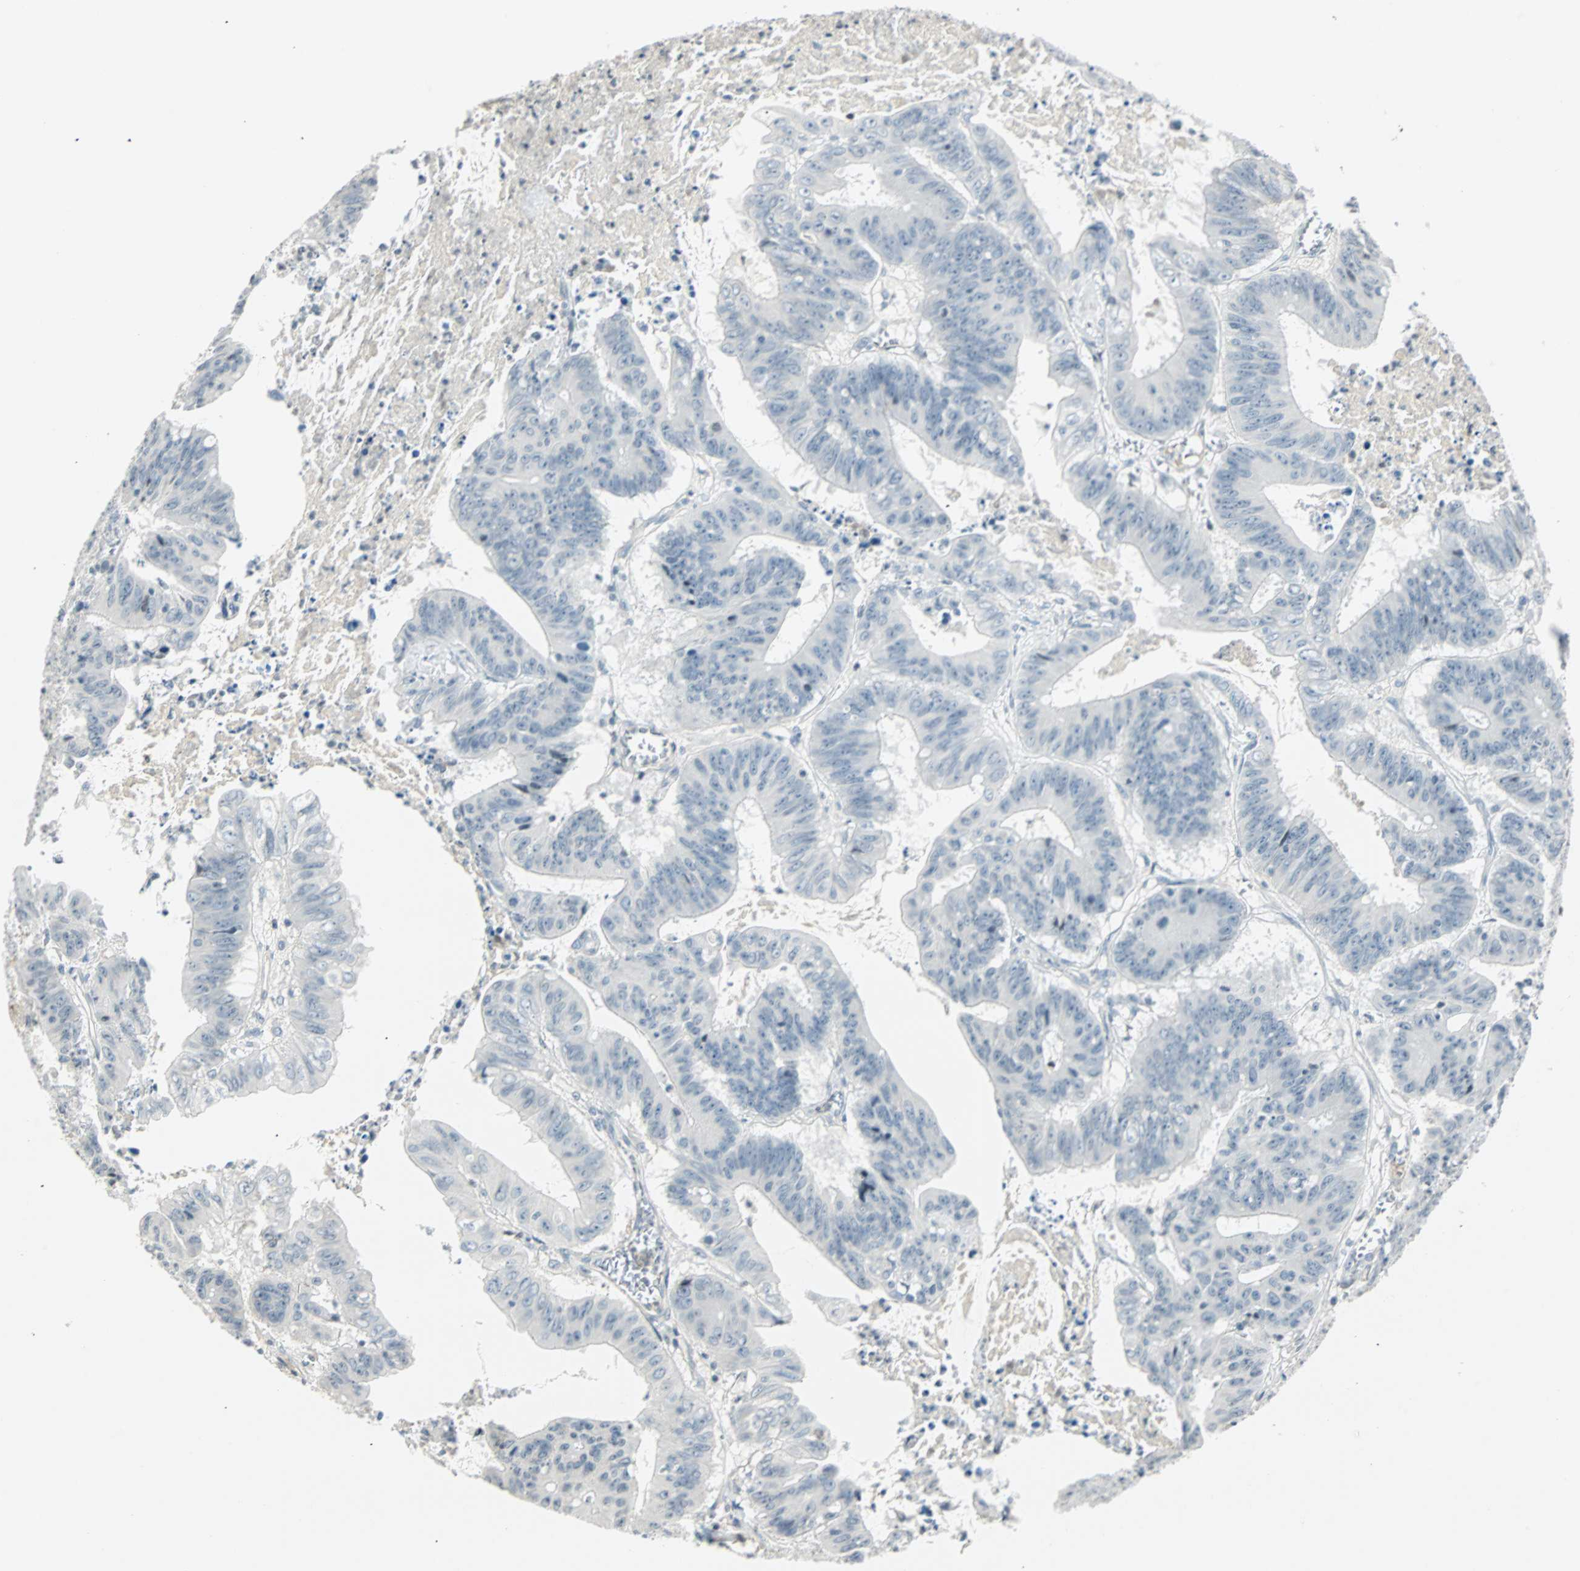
{"staining": {"intensity": "weak", "quantity": "<25%", "location": "nuclear"}, "tissue": "colorectal cancer", "cell_type": "Tumor cells", "image_type": "cancer", "snomed": [{"axis": "morphology", "description": "Adenocarcinoma, NOS"}, {"axis": "topography", "description": "Colon"}], "caption": "An IHC histopathology image of adenocarcinoma (colorectal) is shown. There is no staining in tumor cells of adenocarcinoma (colorectal).", "gene": "SMAD3", "patient": {"sex": "male", "age": 45}}